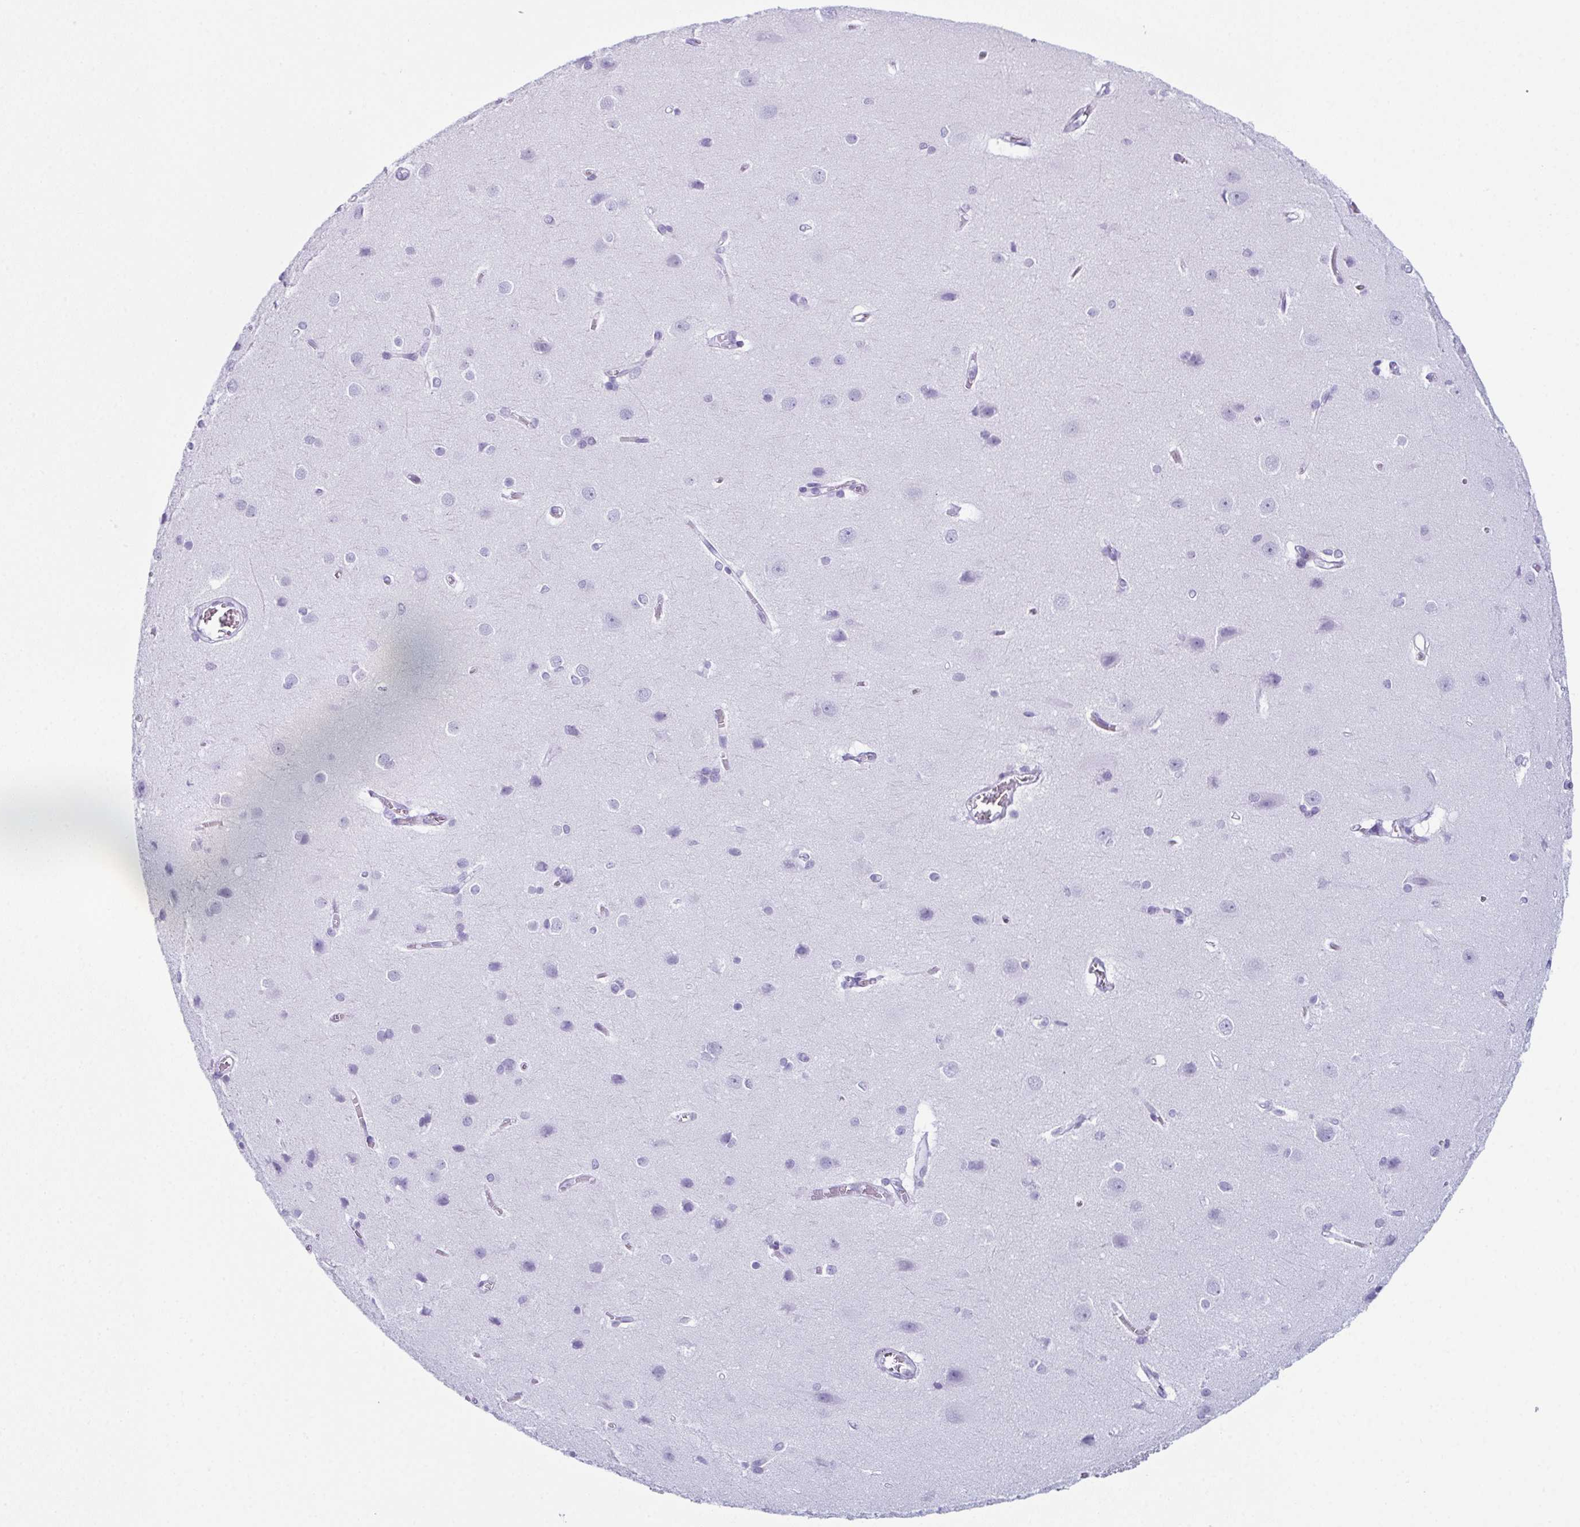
{"staining": {"intensity": "negative", "quantity": "none", "location": "none"}, "tissue": "cerebral cortex", "cell_type": "Endothelial cells", "image_type": "normal", "snomed": [{"axis": "morphology", "description": "Normal tissue, NOS"}, {"axis": "topography", "description": "Cerebral cortex"}], "caption": "Endothelial cells show no significant protein expression in normal cerebral cortex. (Immunohistochemistry (ihc), brightfield microscopy, high magnification).", "gene": "ENKUR", "patient": {"sex": "male", "age": 37}}